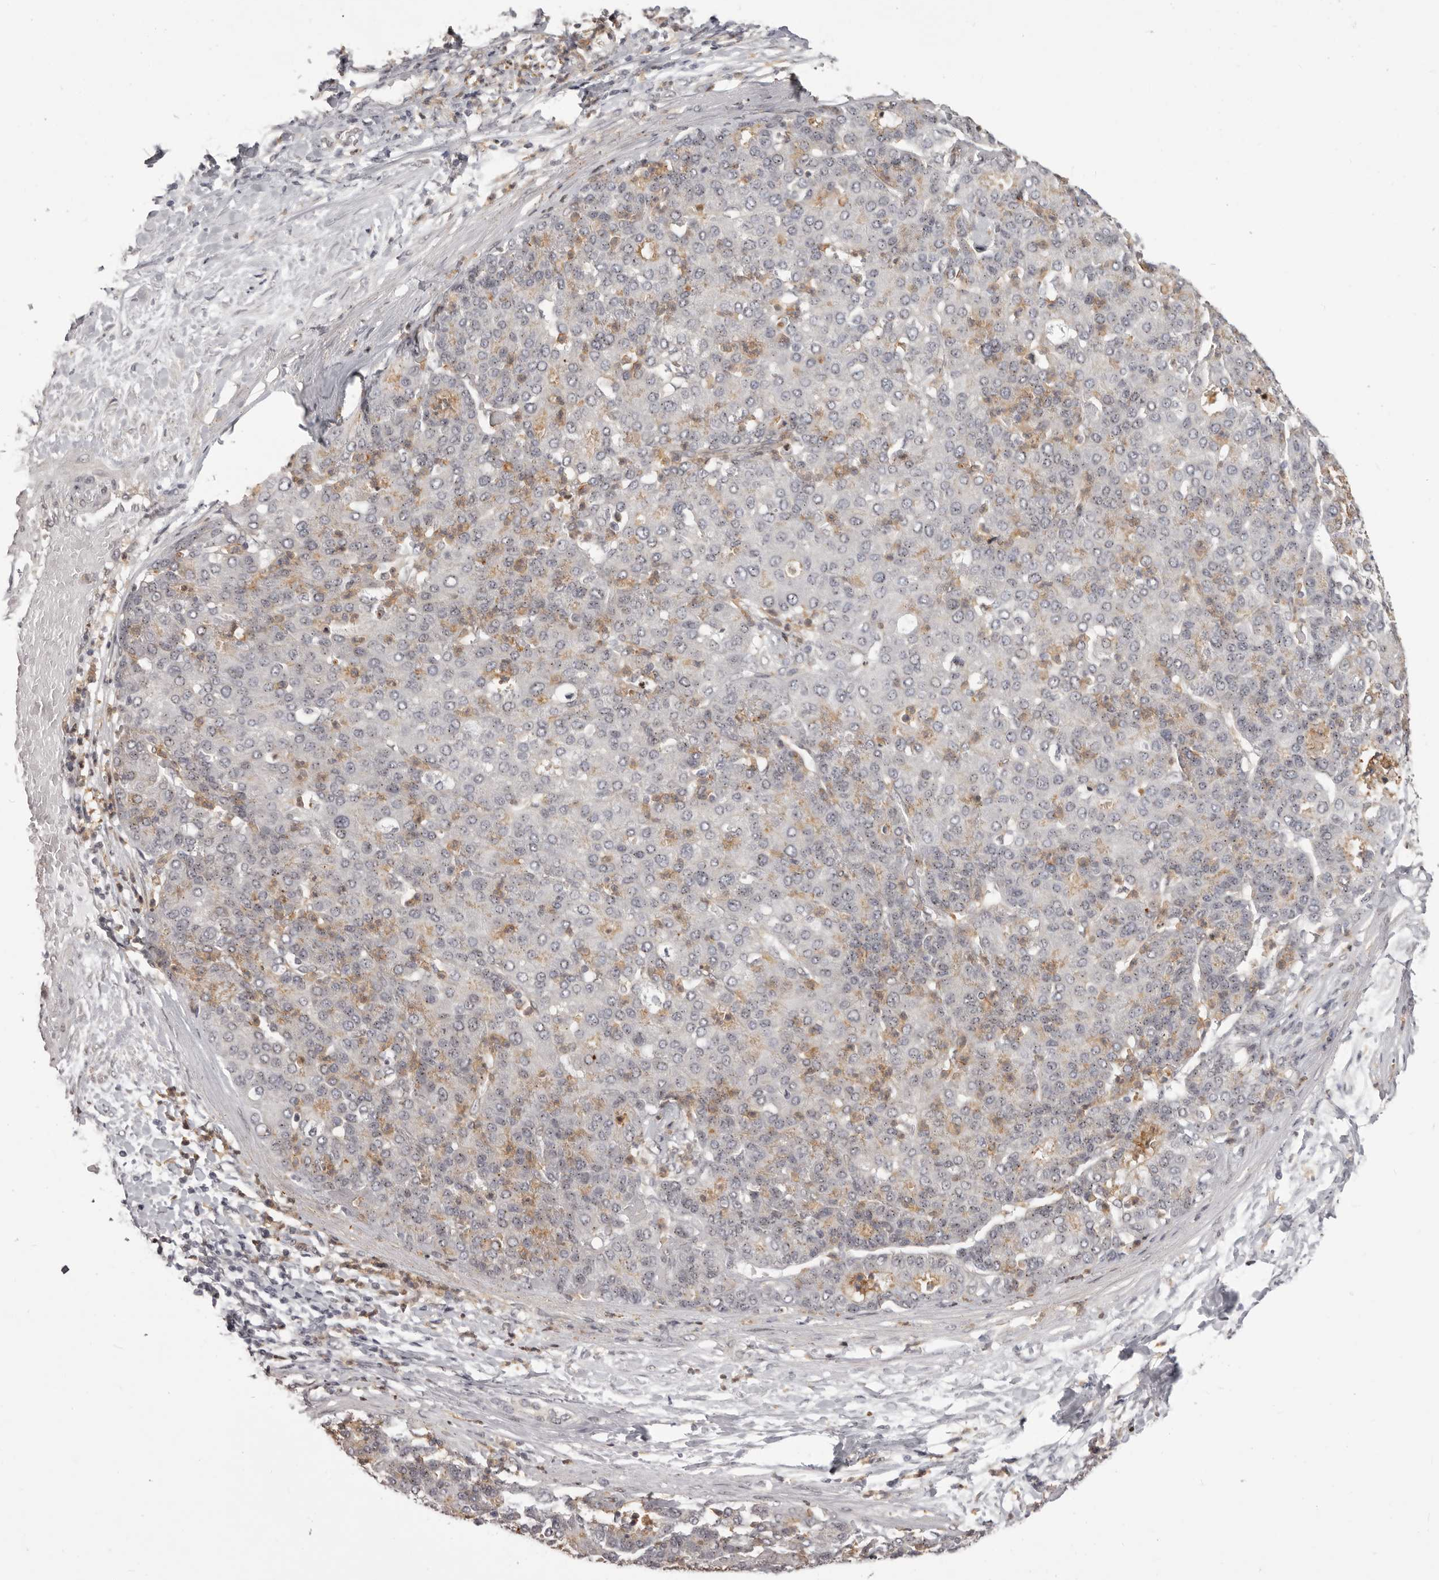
{"staining": {"intensity": "moderate", "quantity": "<25%", "location": "cytoplasmic/membranous"}, "tissue": "liver cancer", "cell_type": "Tumor cells", "image_type": "cancer", "snomed": [{"axis": "morphology", "description": "Carcinoma, Hepatocellular, NOS"}, {"axis": "topography", "description": "Liver"}], "caption": "Immunohistochemistry (IHC) (DAB) staining of hepatocellular carcinoma (liver) shows moderate cytoplasmic/membranous protein expression in approximately <25% of tumor cells. (Stains: DAB in brown, nuclei in blue, Microscopy: brightfield microscopy at high magnification).", "gene": "RNF2", "patient": {"sex": "male", "age": 65}}